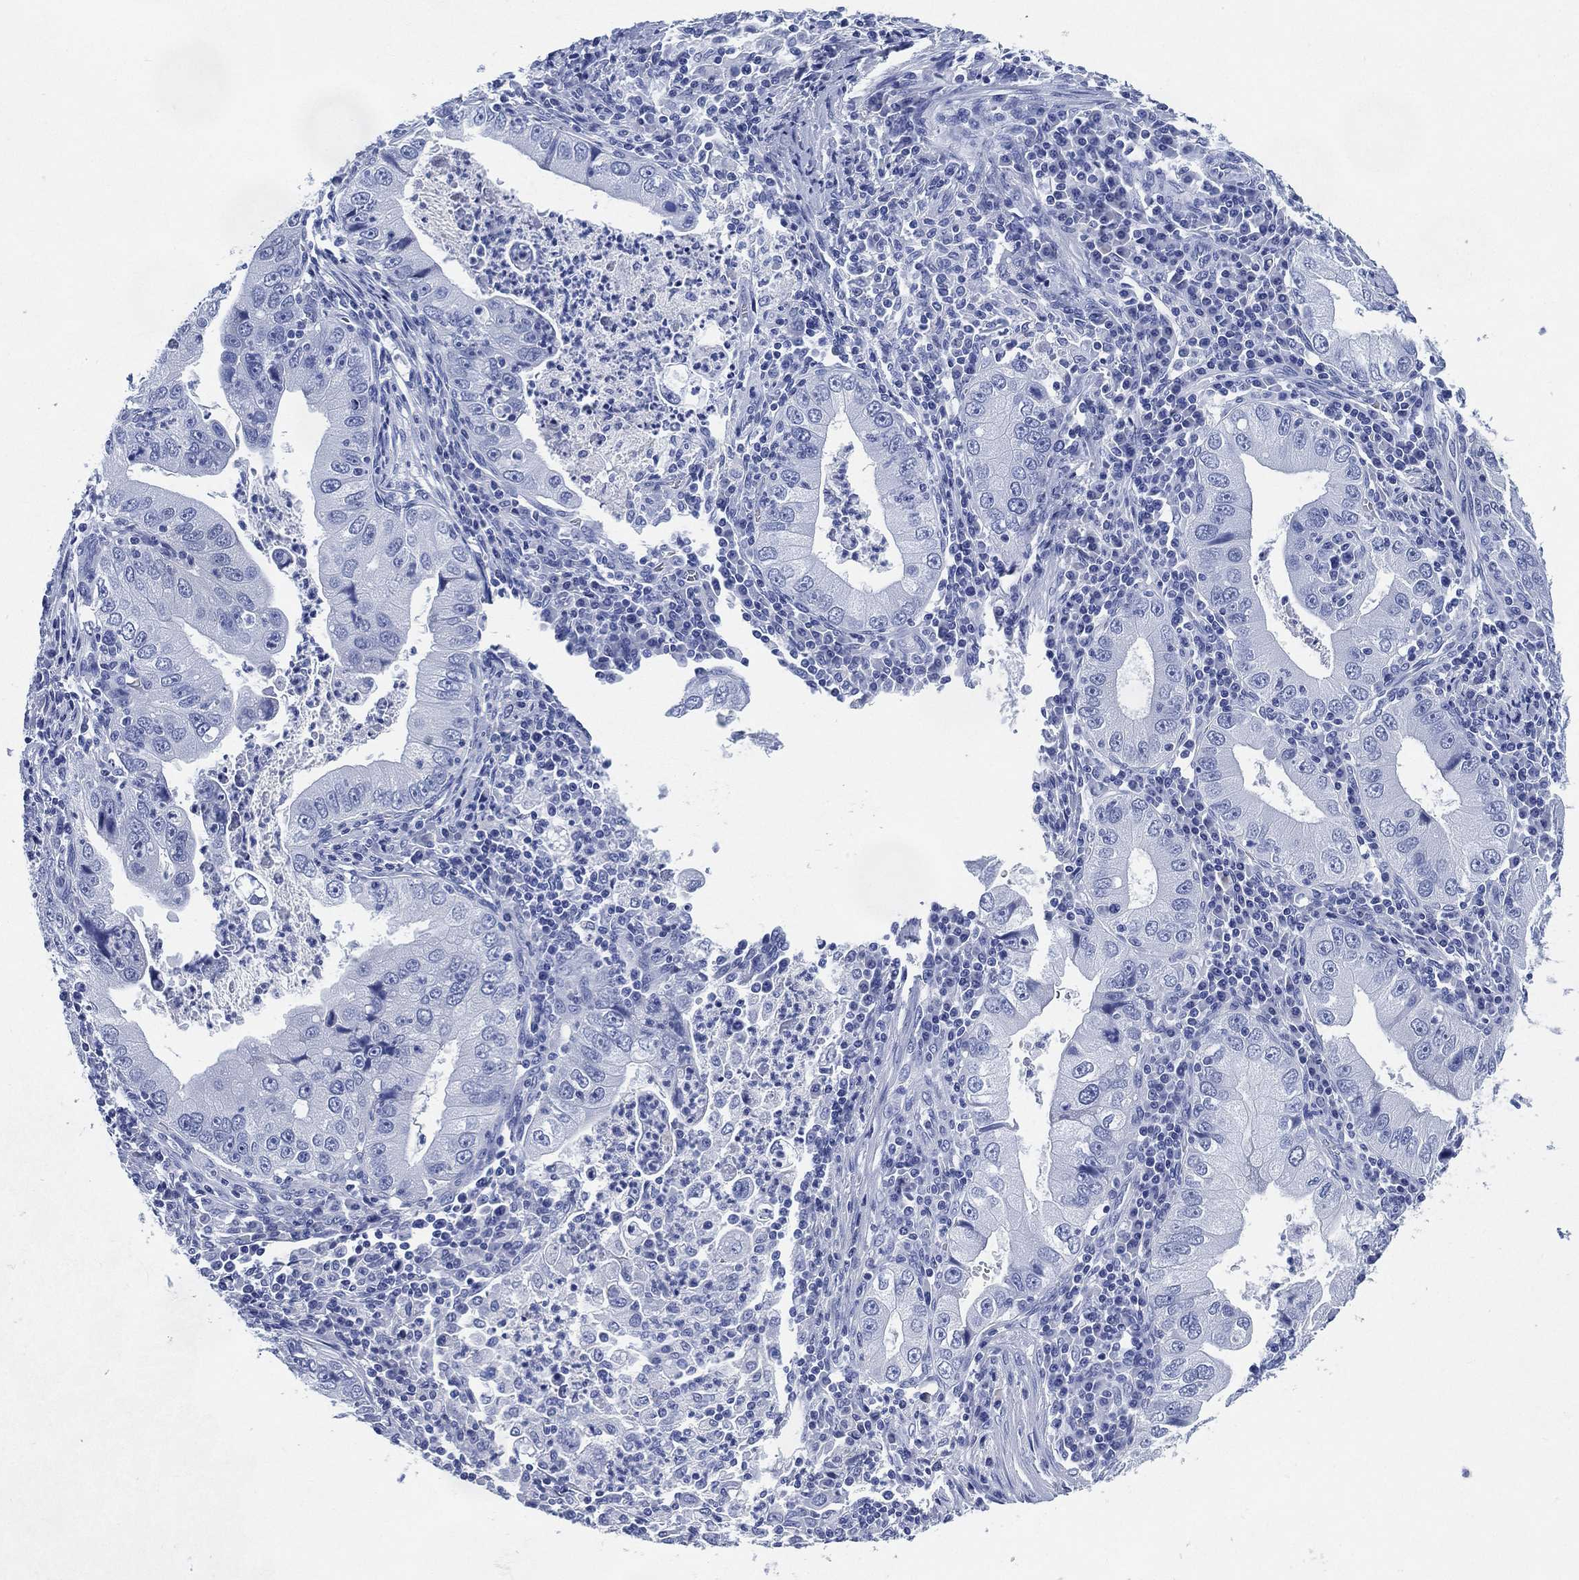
{"staining": {"intensity": "negative", "quantity": "none", "location": "none"}, "tissue": "stomach cancer", "cell_type": "Tumor cells", "image_type": "cancer", "snomed": [{"axis": "morphology", "description": "Adenocarcinoma, NOS"}, {"axis": "topography", "description": "Stomach"}], "caption": "This image is of stomach adenocarcinoma stained with IHC to label a protein in brown with the nuclei are counter-stained blue. There is no staining in tumor cells.", "gene": "SIGLECL1", "patient": {"sex": "male", "age": 76}}